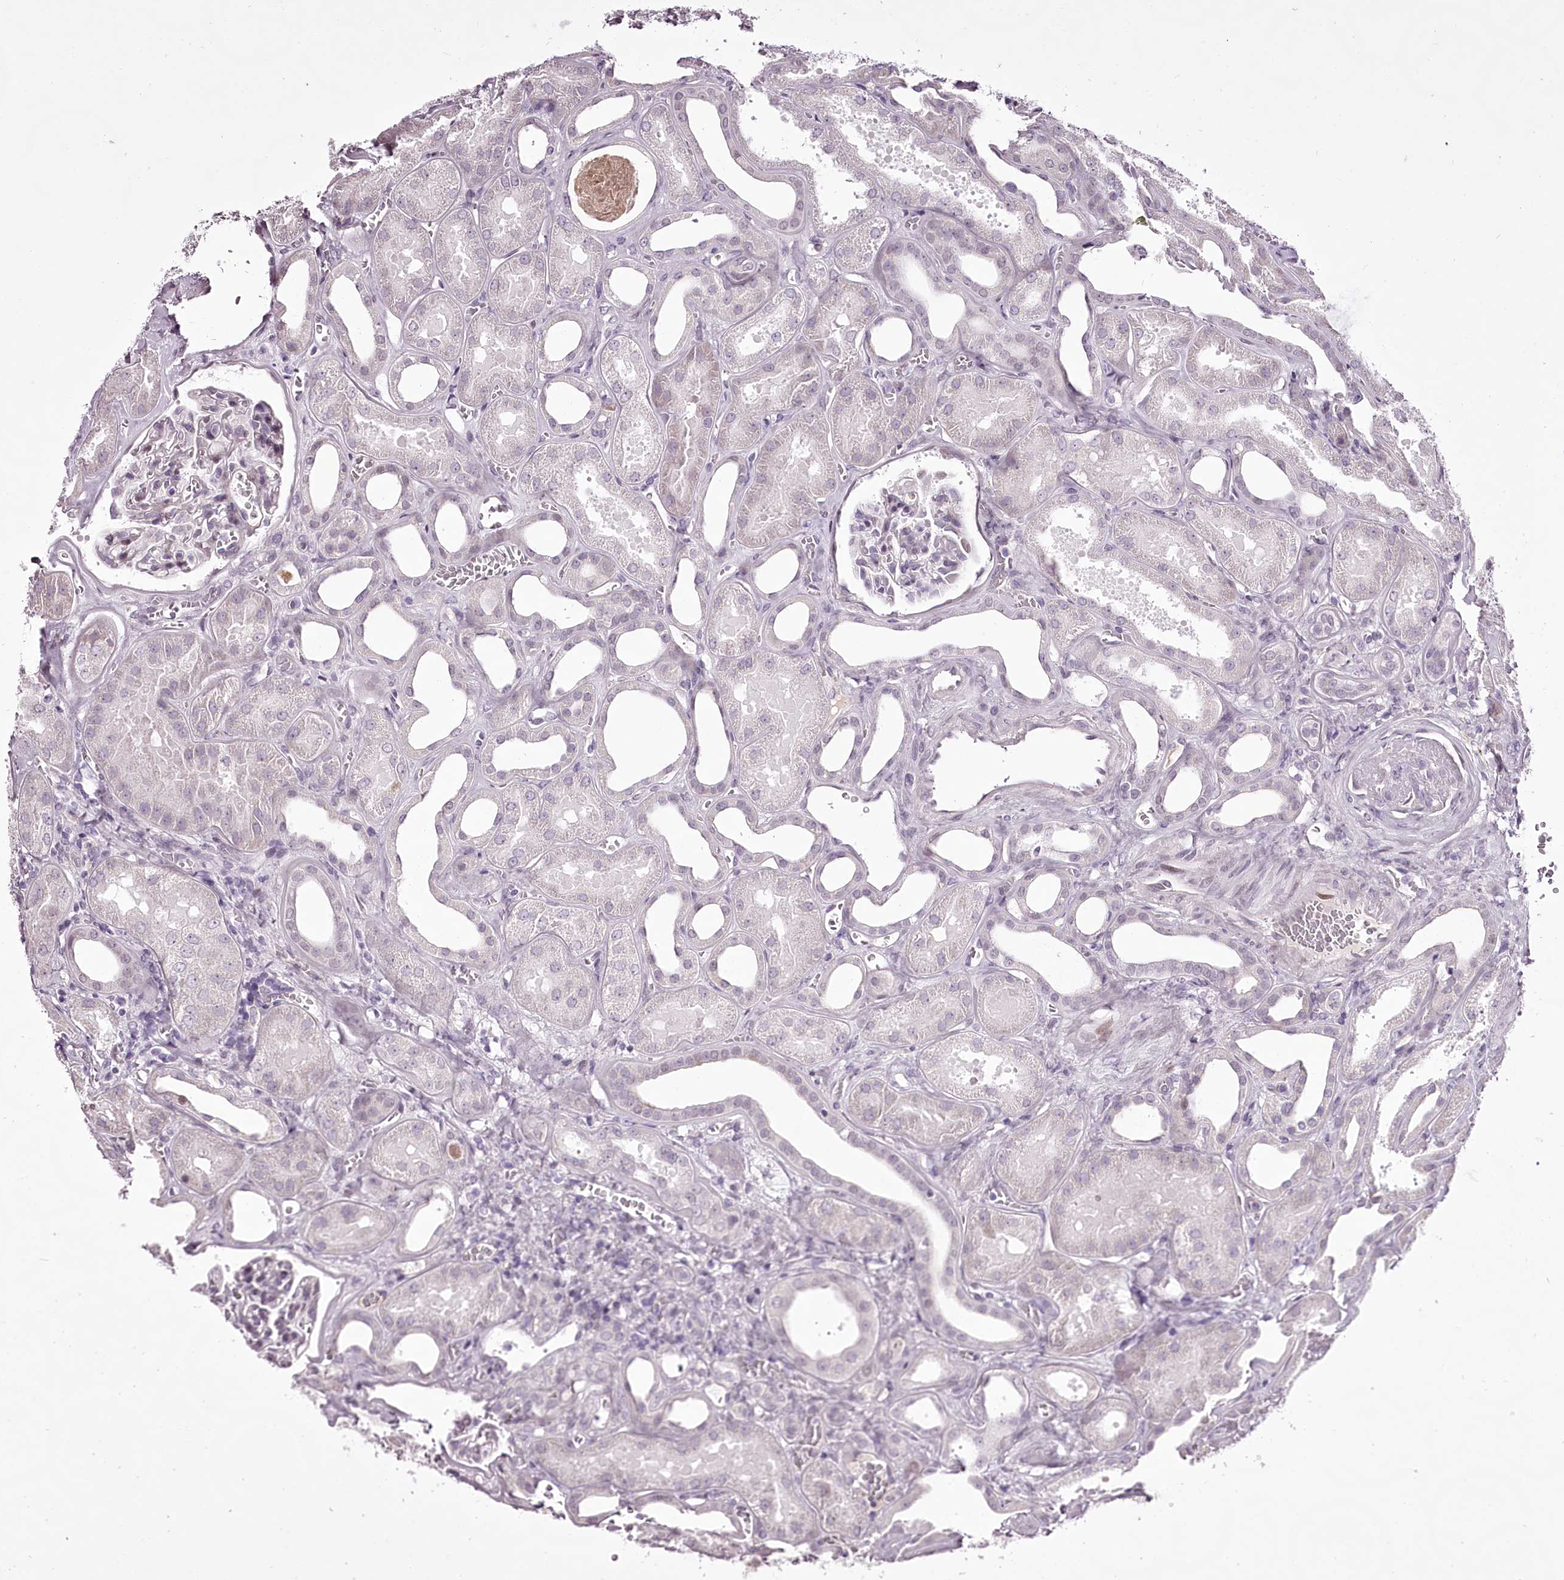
{"staining": {"intensity": "weak", "quantity": "<25%", "location": "nuclear"}, "tissue": "kidney", "cell_type": "Cells in glomeruli", "image_type": "normal", "snomed": [{"axis": "morphology", "description": "Normal tissue, NOS"}, {"axis": "morphology", "description": "Adenocarcinoma, NOS"}, {"axis": "topography", "description": "Kidney"}], "caption": "Immunohistochemistry (IHC) of normal human kidney displays no staining in cells in glomeruli.", "gene": "C1orf56", "patient": {"sex": "female", "age": 68}}